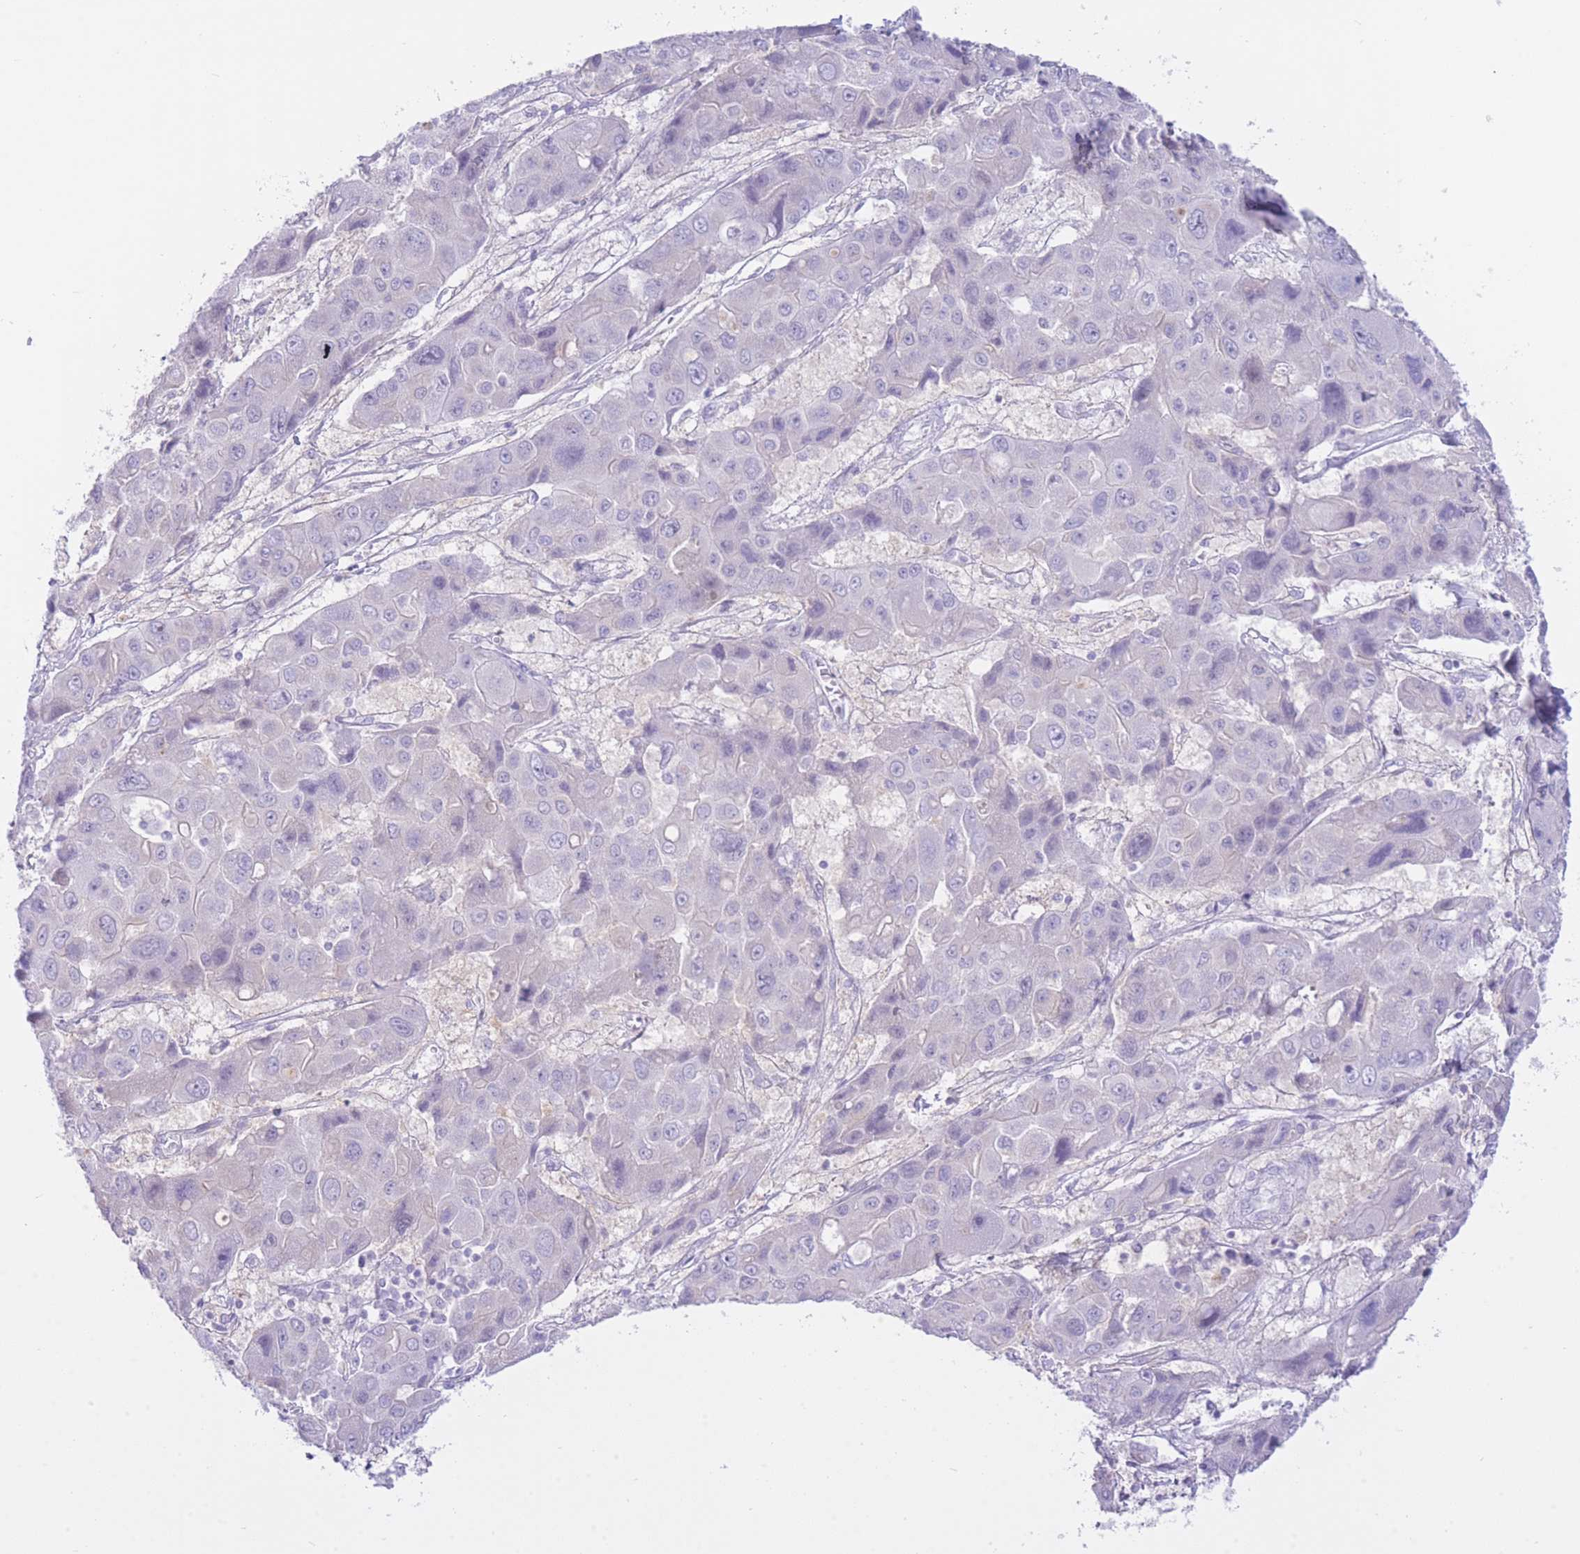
{"staining": {"intensity": "negative", "quantity": "none", "location": "none"}, "tissue": "liver cancer", "cell_type": "Tumor cells", "image_type": "cancer", "snomed": [{"axis": "morphology", "description": "Cholangiocarcinoma"}, {"axis": "topography", "description": "Liver"}], "caption": "This micrograph is of liver cholangiocarcinoma stained with immunohistochemistry (IHC) to label a protein in brown with the nuclei are counter-stained blue. There is no expression in tumor cells.", "gene": "ZNF212", "patient": {"sex": "male", "age": 67}}